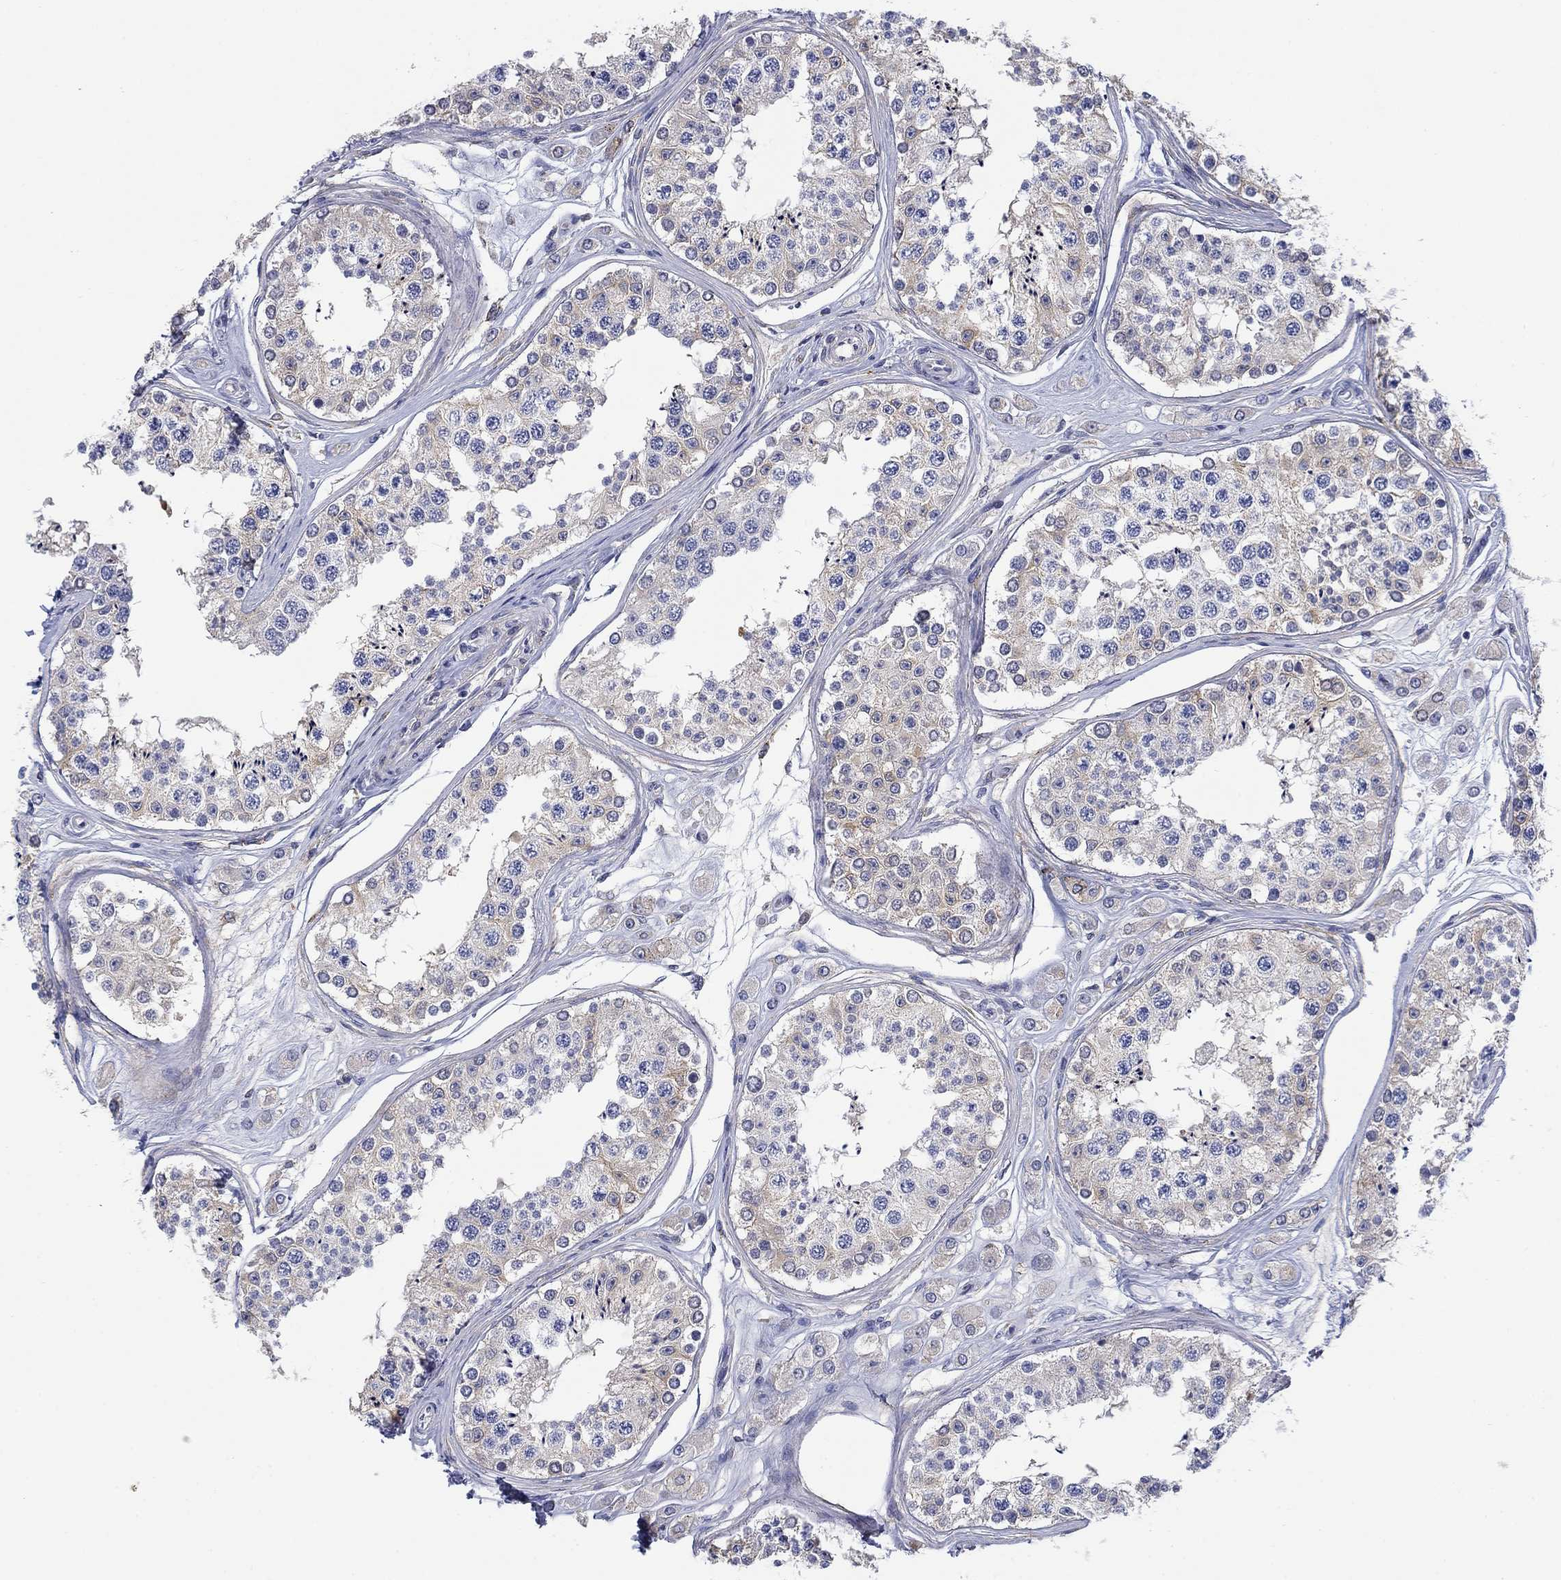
{"staining": {"intensity": "weak", "quantity": "25%-75%", "location": "cytoplasmic/membranous"}, "tissue": "testis", "cell_type": "Cells in seminiferous ducts", "image_type": "normal", "snomed": [{"axis": "morphology", "description": "Normal tissue, NOS"}, {"axis": "topography", "description": "Testis"}], "caption": "A brown stain shows weak cytoplasmic/membranous staining of a protein in cells in seminiferous ducts of normal testis. (DAB (3,3'-diaminobenzidine) IHC, brown staining for protein, blue staining for nuclei).", "gene": "PTPRZ1", "patient": {"sex": "male", "age": 25}}